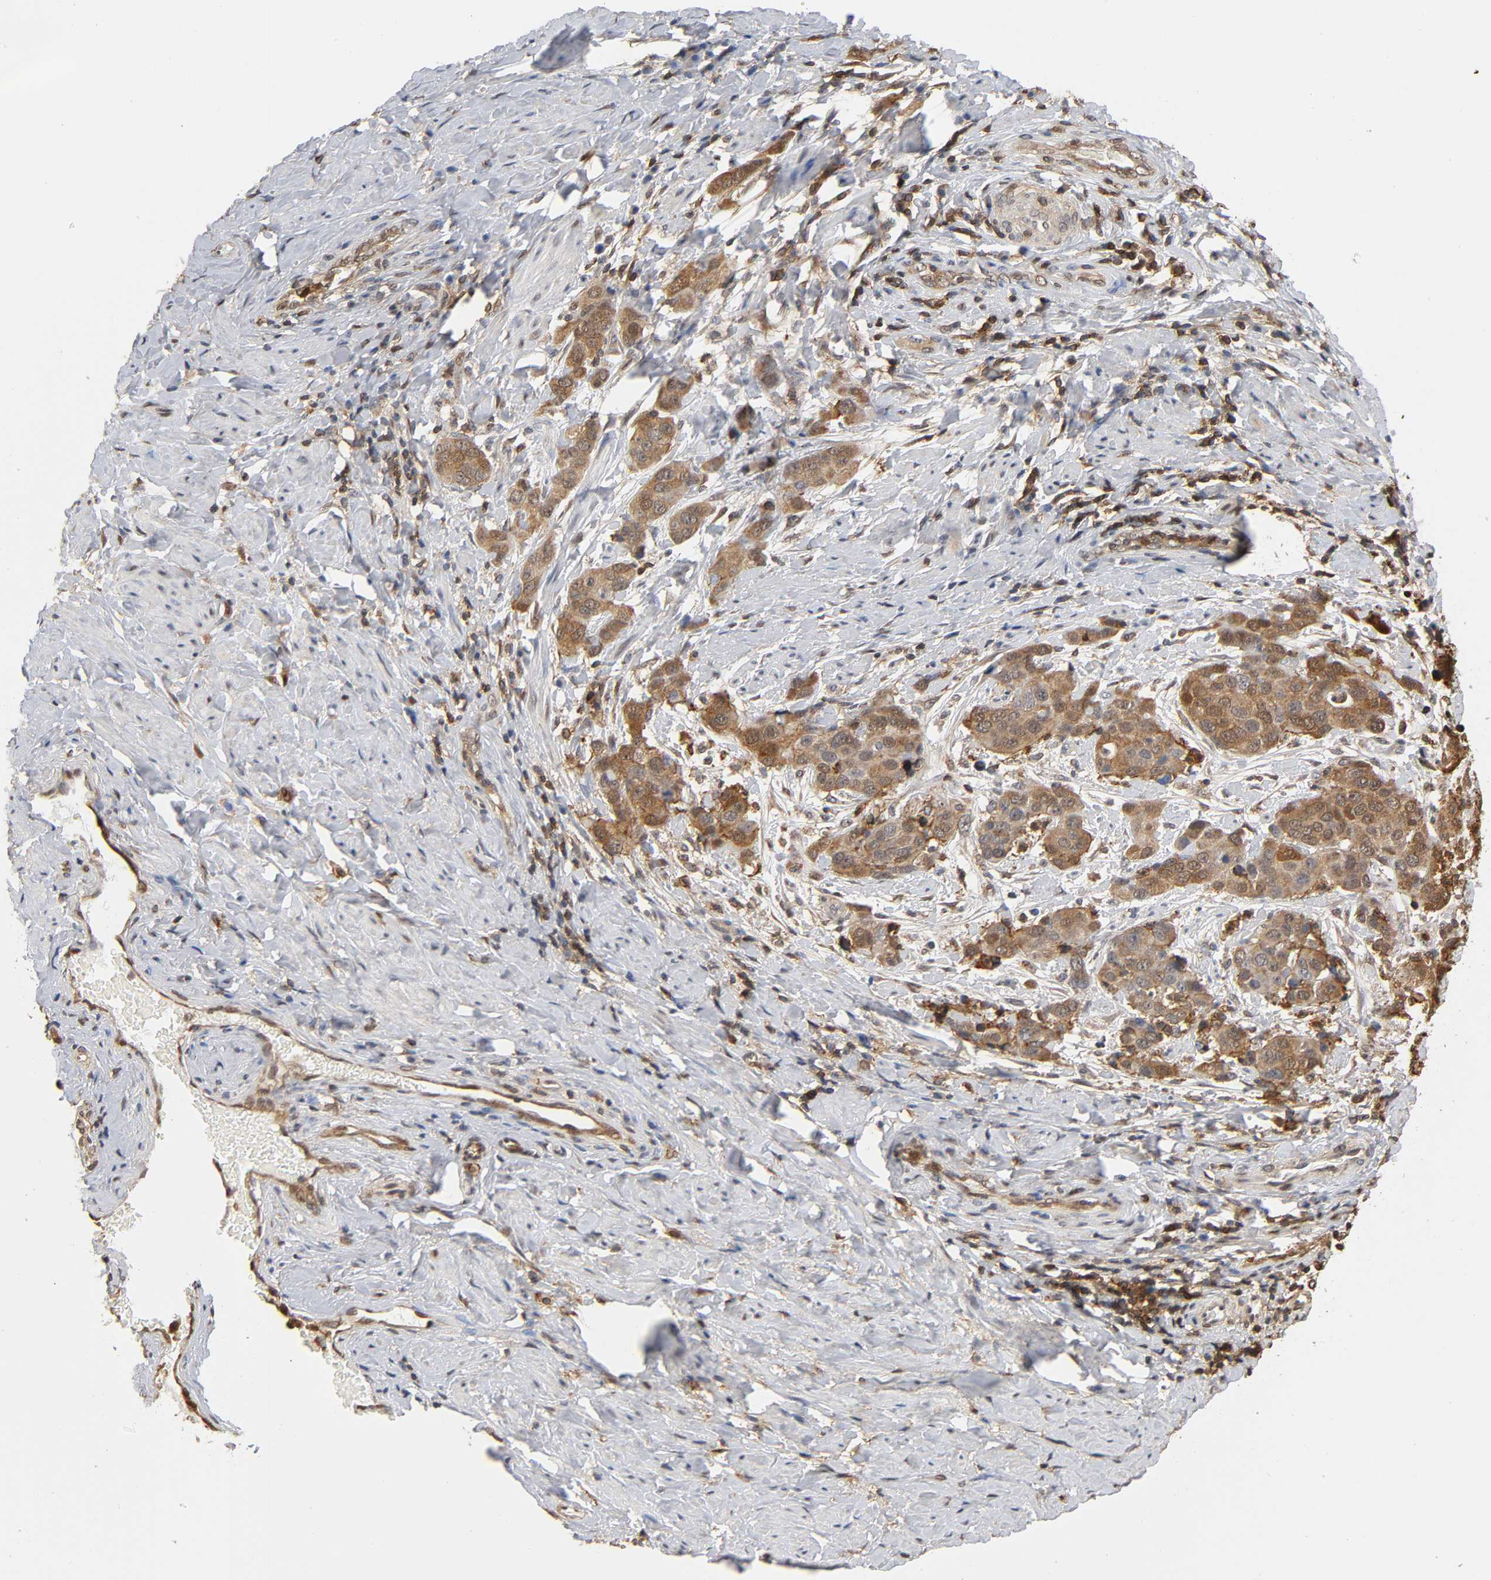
{"staining": {"intensity": "moderate", "quantity": ">75%", "location": "cytoplasmic/membranous,nuclear"}, "tissue": "cervical cancer", "cell_type": "Tumor cells", "image_type": "cancer", "snomed": [{"axis": "morphology", "description": "Squamous cell carcinoma, NOS"}, {"axis": "topography", "description": "Cervix"}], "caption": "The photomicrograph displays a brown stain indicating the presence of a protein in the cytoplasmic/membranous and nuclear of tumor cells in cervical cancer (squamous cell carcinoma).", "gene": "ANXA11", "patient": {"sex": "female", "age": 54}}